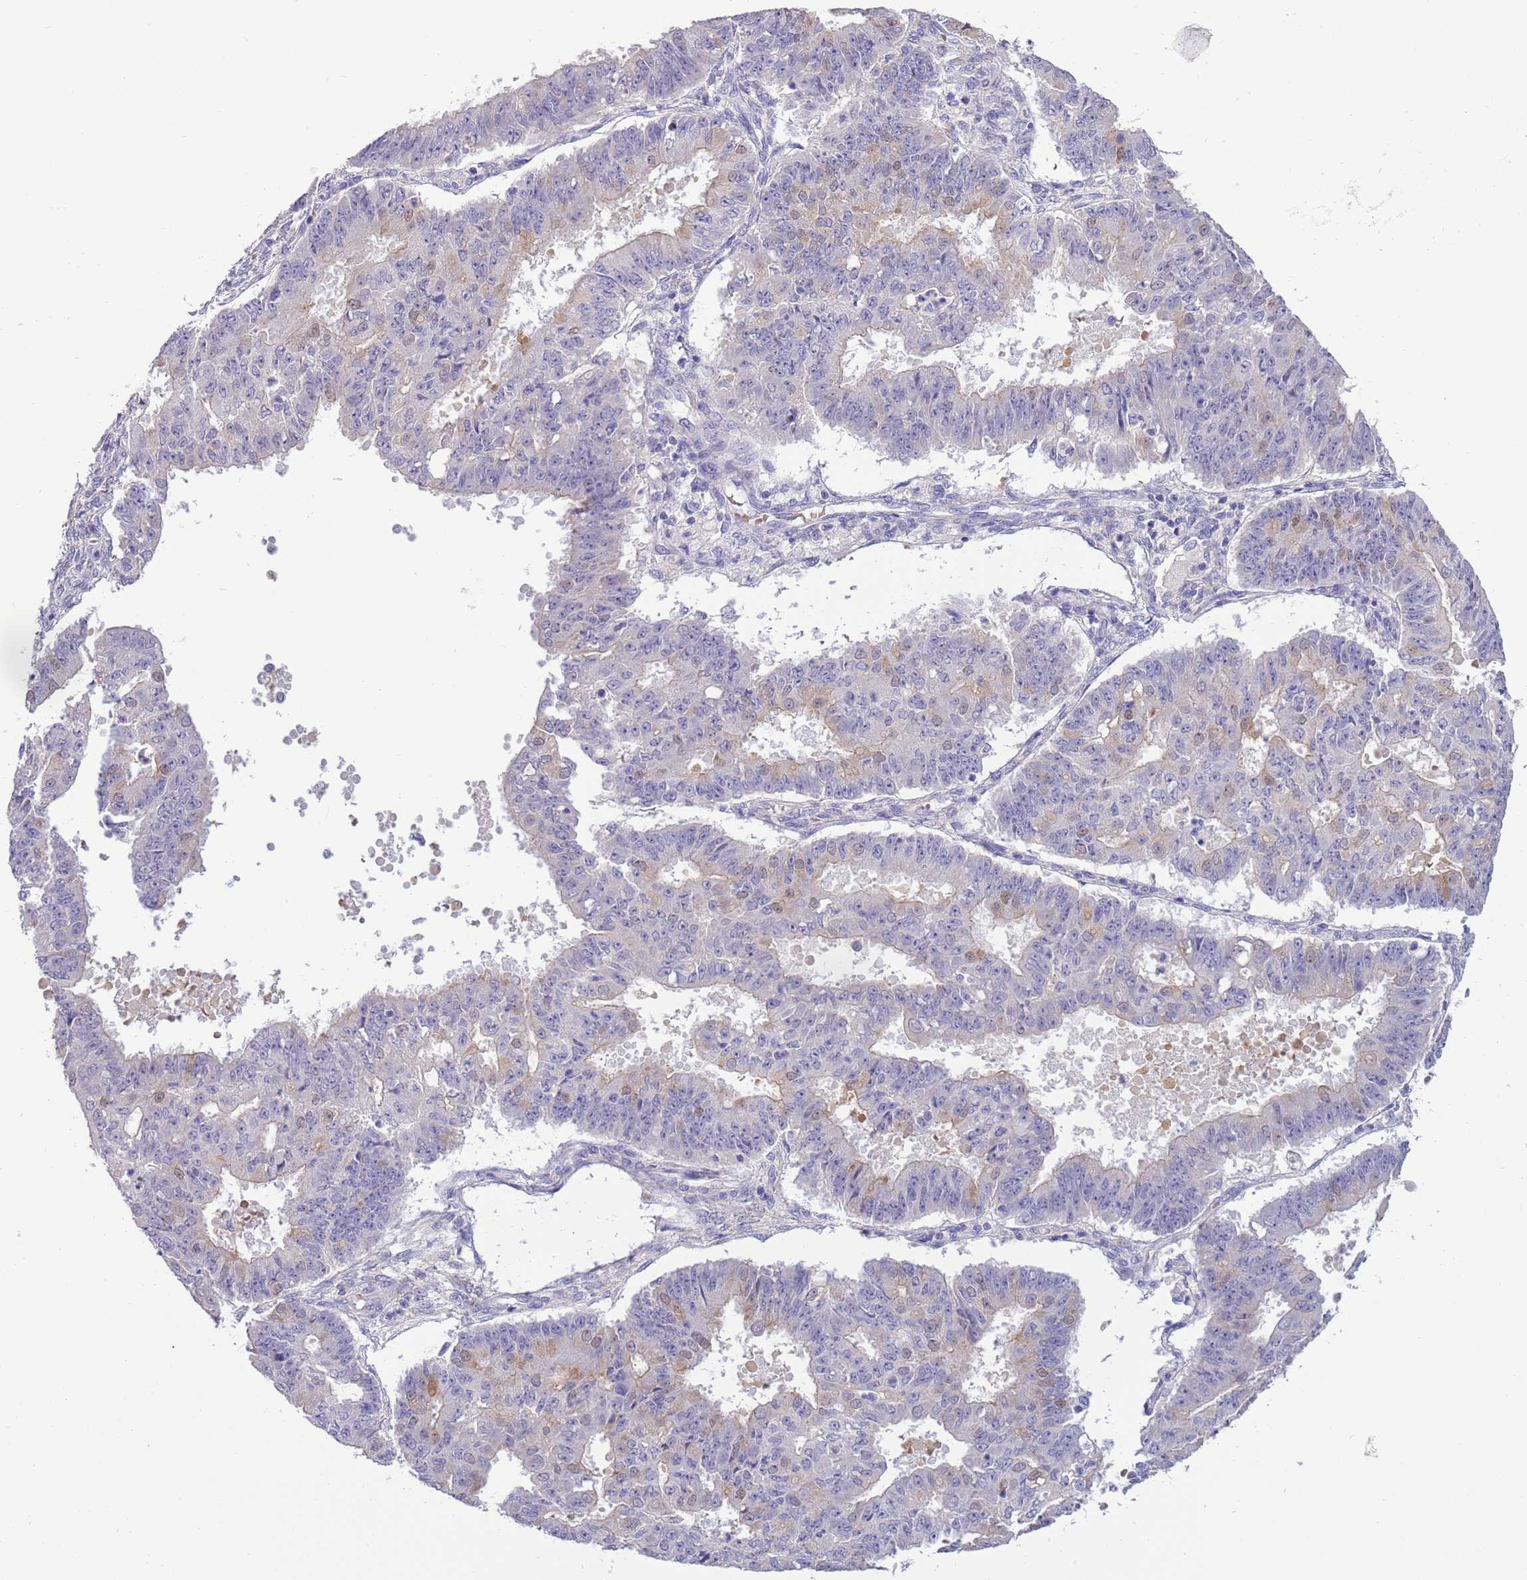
{"staining": {"intensity": "negative", "quantity": "none", "location": "none"}, "tissue": "ovarian cancer", "cell_type": "Tumor cells", "image_type": "cancer", "snomed": [{"axis": "morphology", "description": "Carcinoma, endometroid"}, {"axis": "topography", "description": "Appendix"}, {"axis": "topography", "description": "Ovary"}], "caption": "Micrograph shows no significant protein staining in tumor cells of ovarian cancer.", "gene": "CFAP73", "patient": {"sex": "female", "age": 42}}